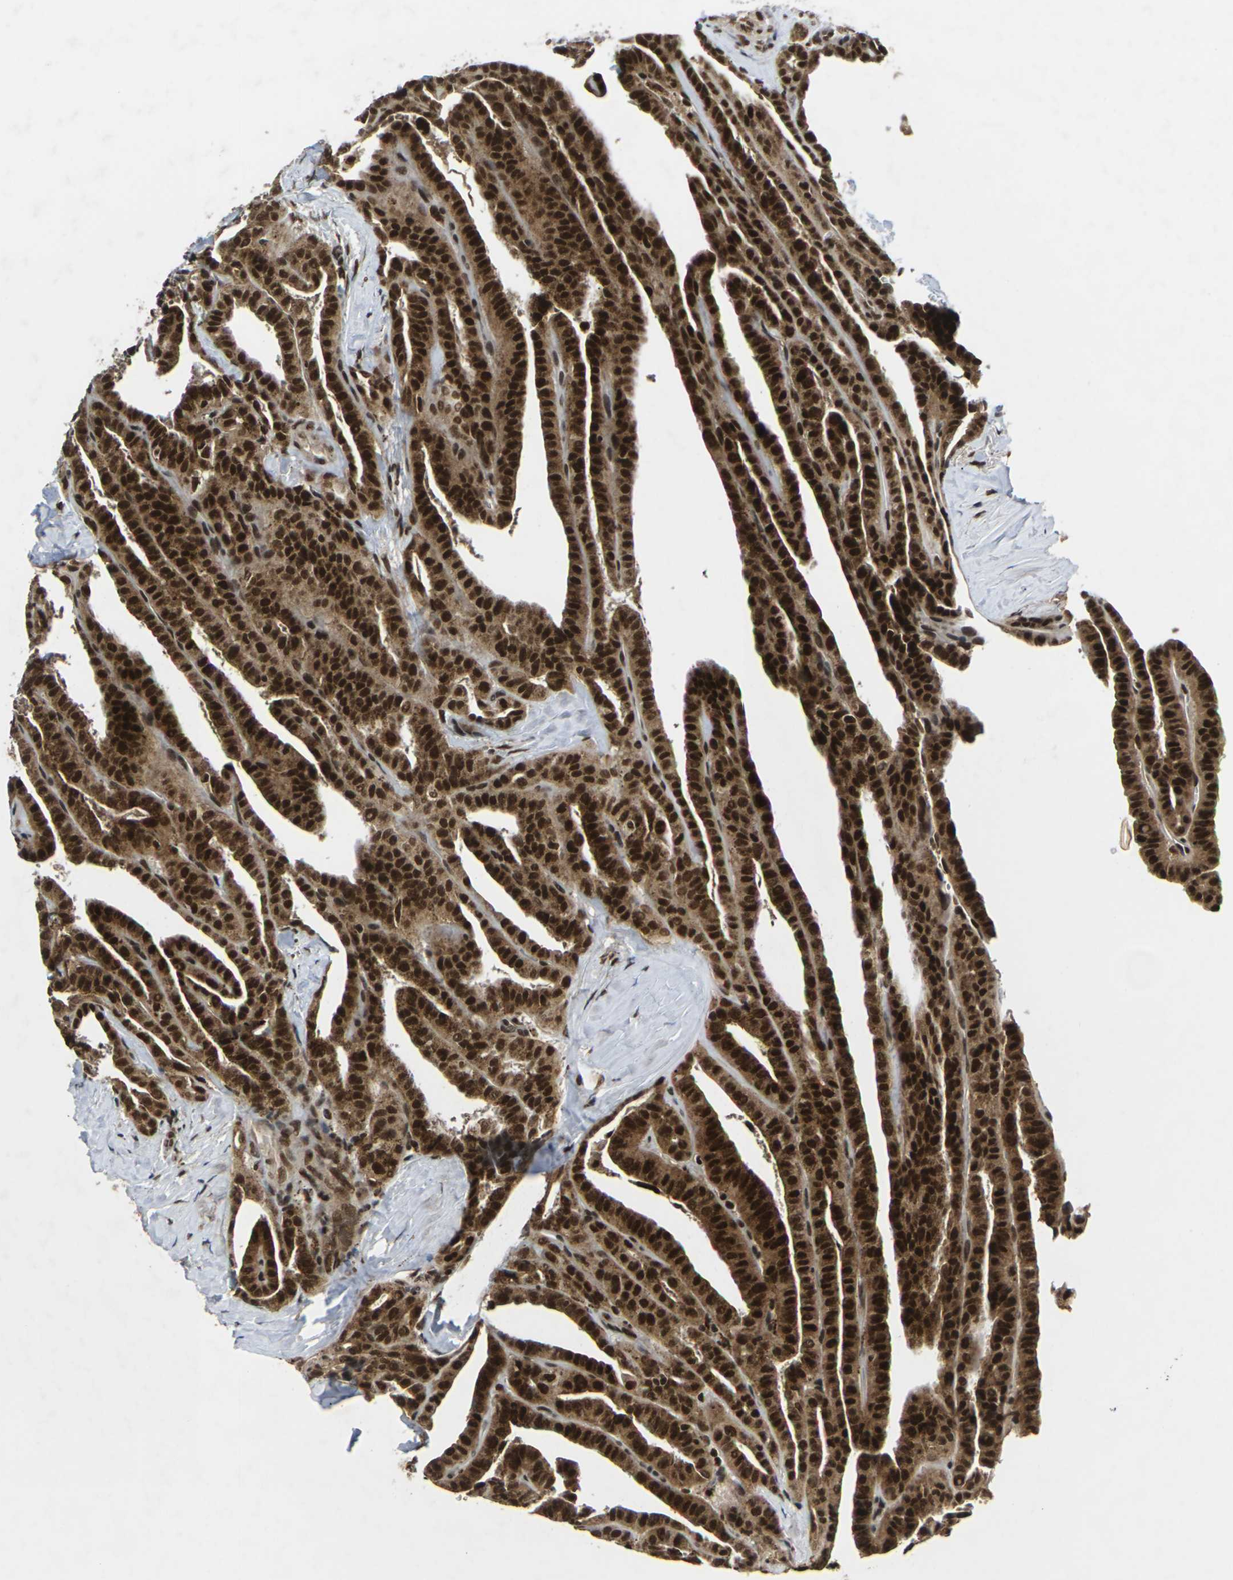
{"staining": {"intensity": "strong", "quantity": ">75%", "location": "cytoplasmic/membranous,nuclear"}, "tissue": "thyroid cancer", "cell_type": "Tumor cells", "image_type": "cancer", "snomed": [{"axis": "morphology", "description": "Papillary adenocarcinoma, NOS"}, {"axis": "topography", "description": "Thyroid gland"}], "caption": "The photomicrograph shows staining of papillary adenocarcinoma (thyroid), revealing strong cytoplasmic/membranous and nuclear protein expression (brown color) within tumor cells.", "gene": "NELFA", "patient": {"sex": "male", "age": 77}}